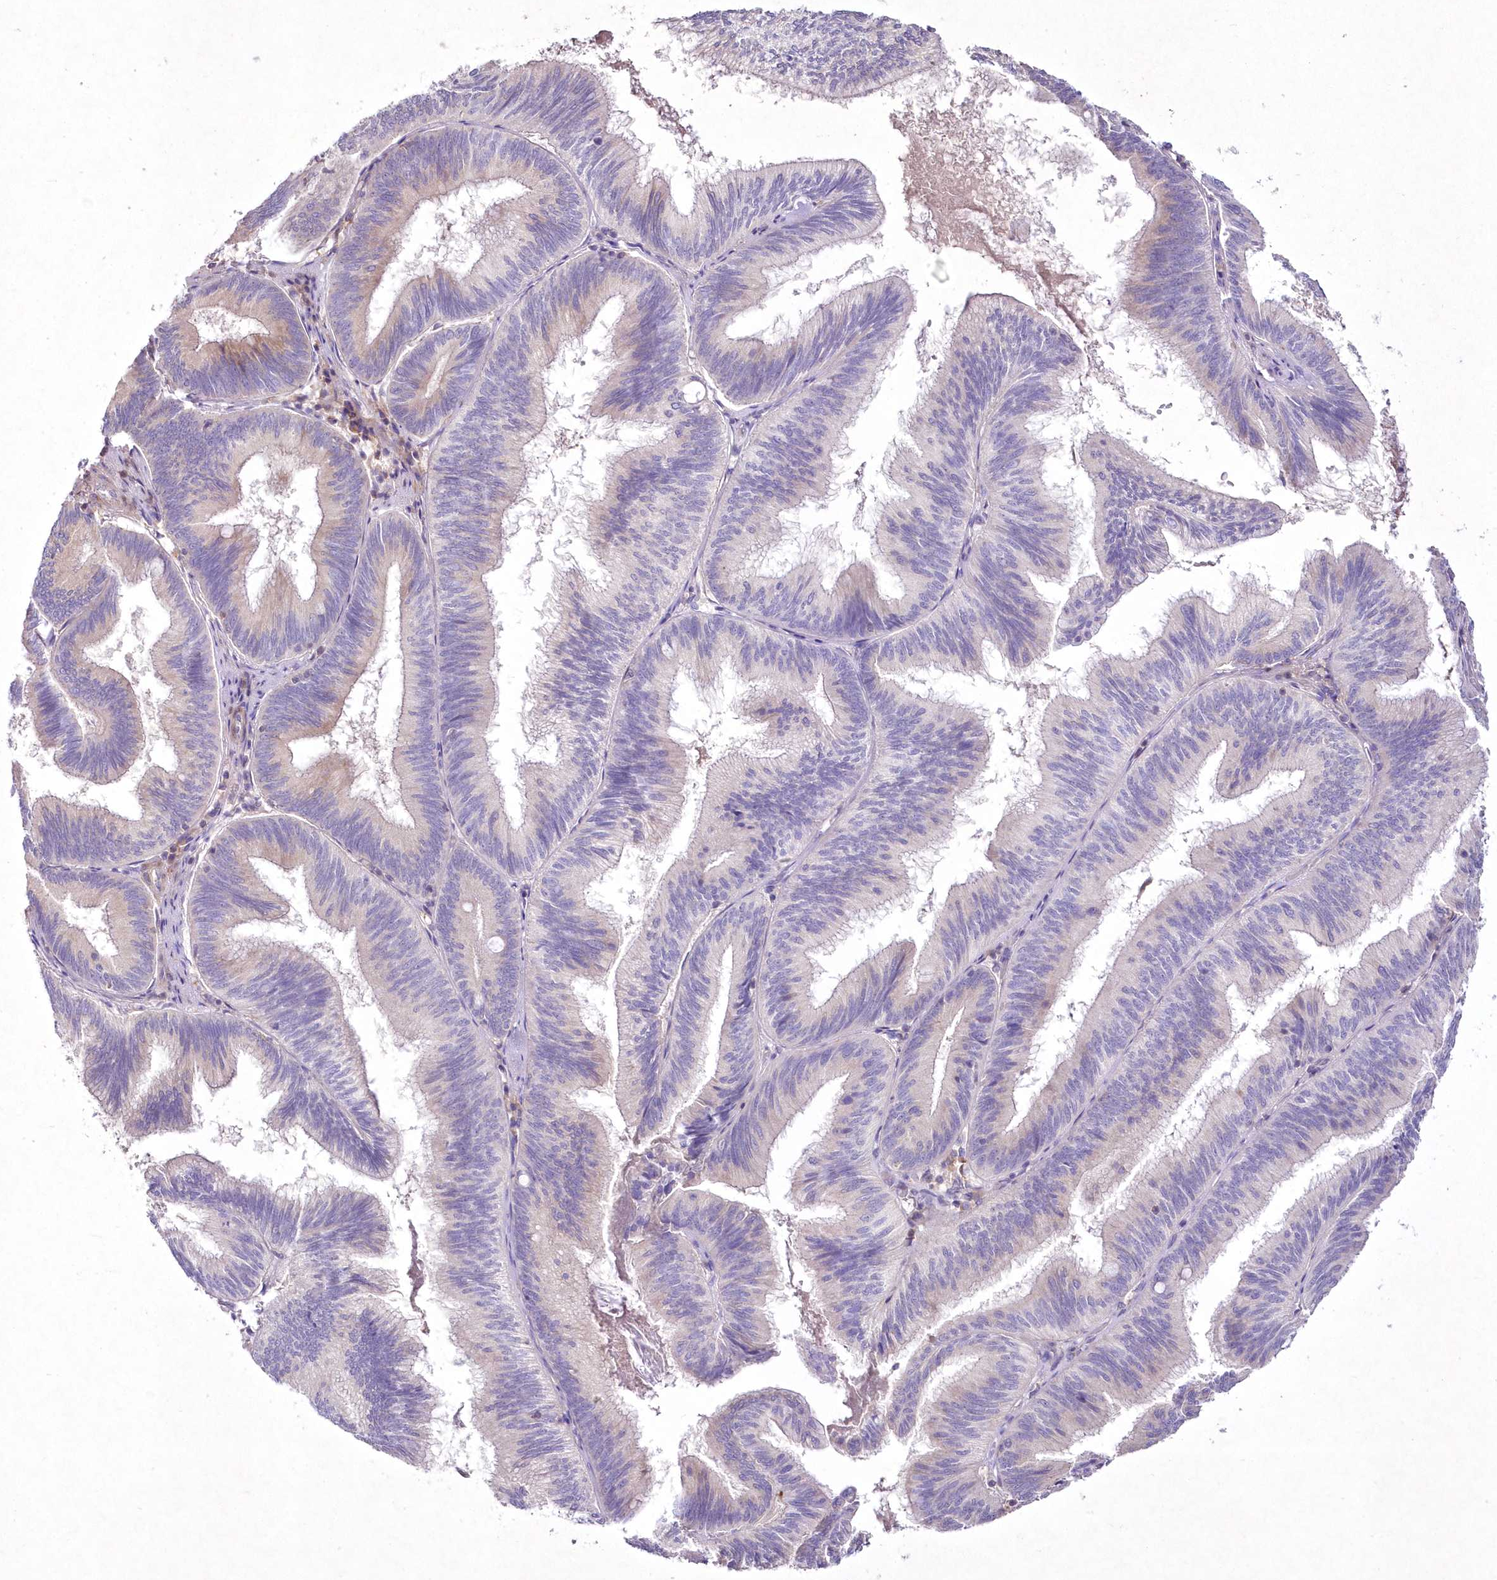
{"staining": {"intensity": "weak", "quantity": "25%-75%", "location": "cytoplasmic/membranous"}, "tissue": "pancreatic cancer", "cell_type": "Tumor cells", "image_type": "cancer", "snomed": [{"axis": "morphology", "description": "Adenocarcinoma, NOS"}, {"axis": "topography", "description": "Pancreas"}], "caption": "Protein staining of adenocarcinoma (pancreatic) tissue exhibits weak cytoplasmic/membranous positivity in approximately 25%-75% of tumor cells.", "gene": "ARFGEF3", "patient": {"sex": "male", "age": 82}}